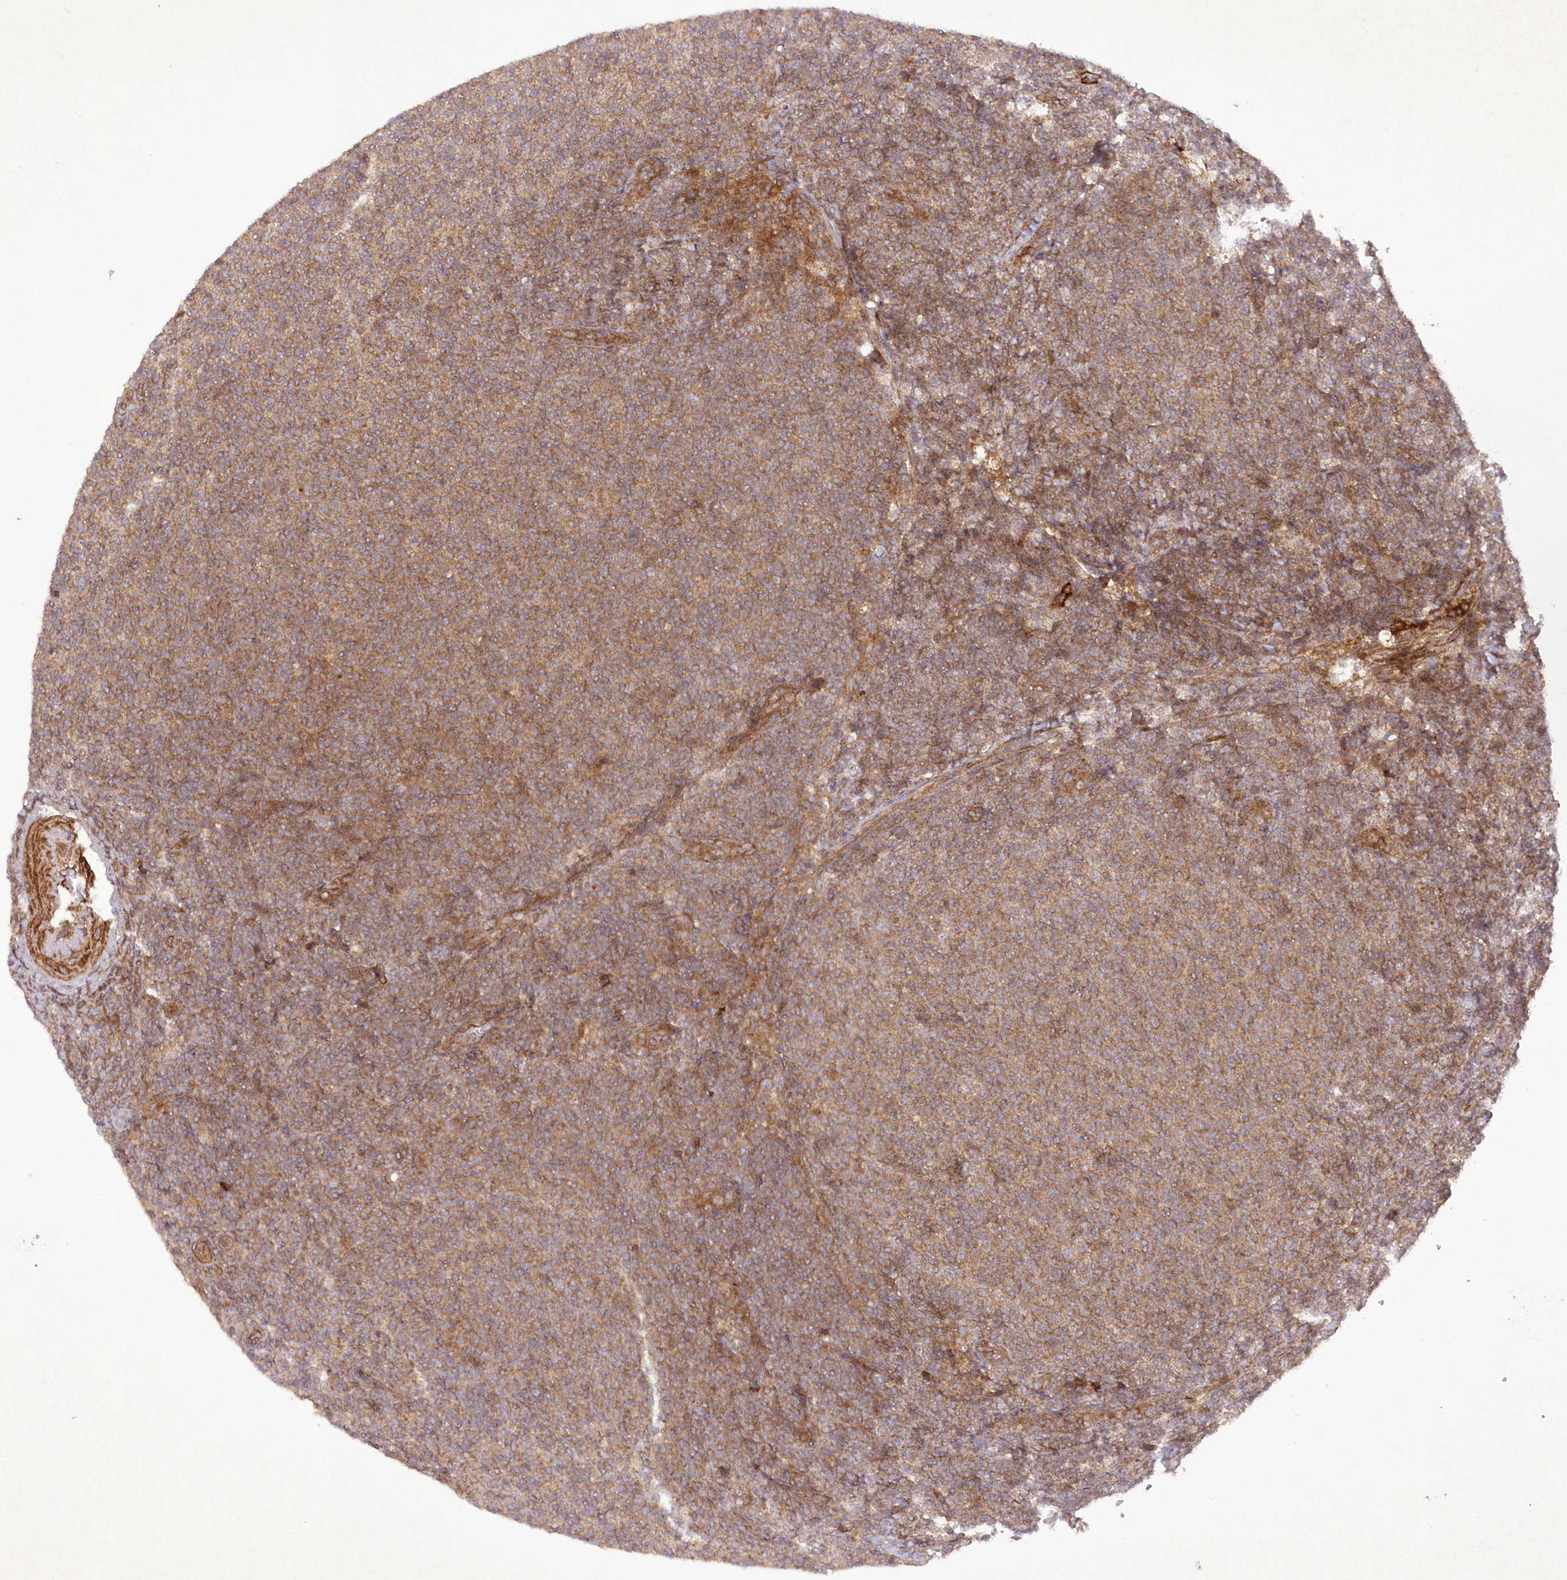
{"staining": {"intensity": "weak", "quantity": "25%-75%", "location": "cytoplasmic/membranous"}, "tissue": "lymphoma", "cell_type": "Tumor cells", "image_type": "cancer", "snomed": [{"axis": "morphology", "description": "Malignant lymphoma, non-Hodgkin's type, Low grade"}, {"axis": "topography", "description": "Lymph node"}], "caption": "Human low-grade malignant lymphoma, non-Hodgkin's type stained with a protein marker shows weak staining in tumor cells.", "gene": "APOM", "patient": {"sex": "male", "age": 66}}